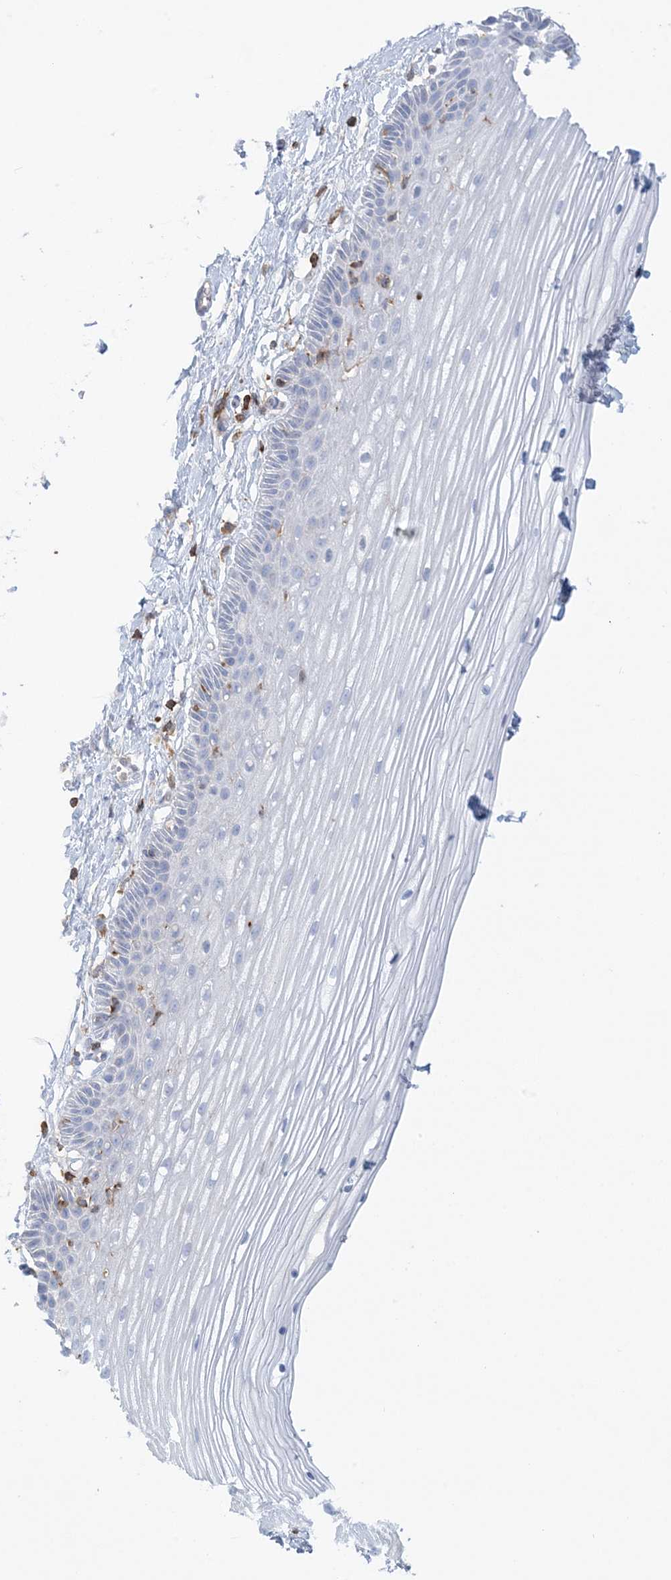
{"staining": {"intensity": "negative", "quantity": "none", "location": "none"}, "tissue": "vagina", "cell_type": "Squamous epithelial cells", "image_type": "normal", "snomed": [{"axis": "morphology", "description": "Normal tissue, NOS"}, {"axis": "topography", "description": "Vagina"}, {"axis": "topography", "description": "Cervix"}], "caption": "The IHC micrograph has no significant positivity in squamous epithelial cells of vagina.", "gene": "ARHGAP30", "patient": {"sex": "female", "age": 40}}